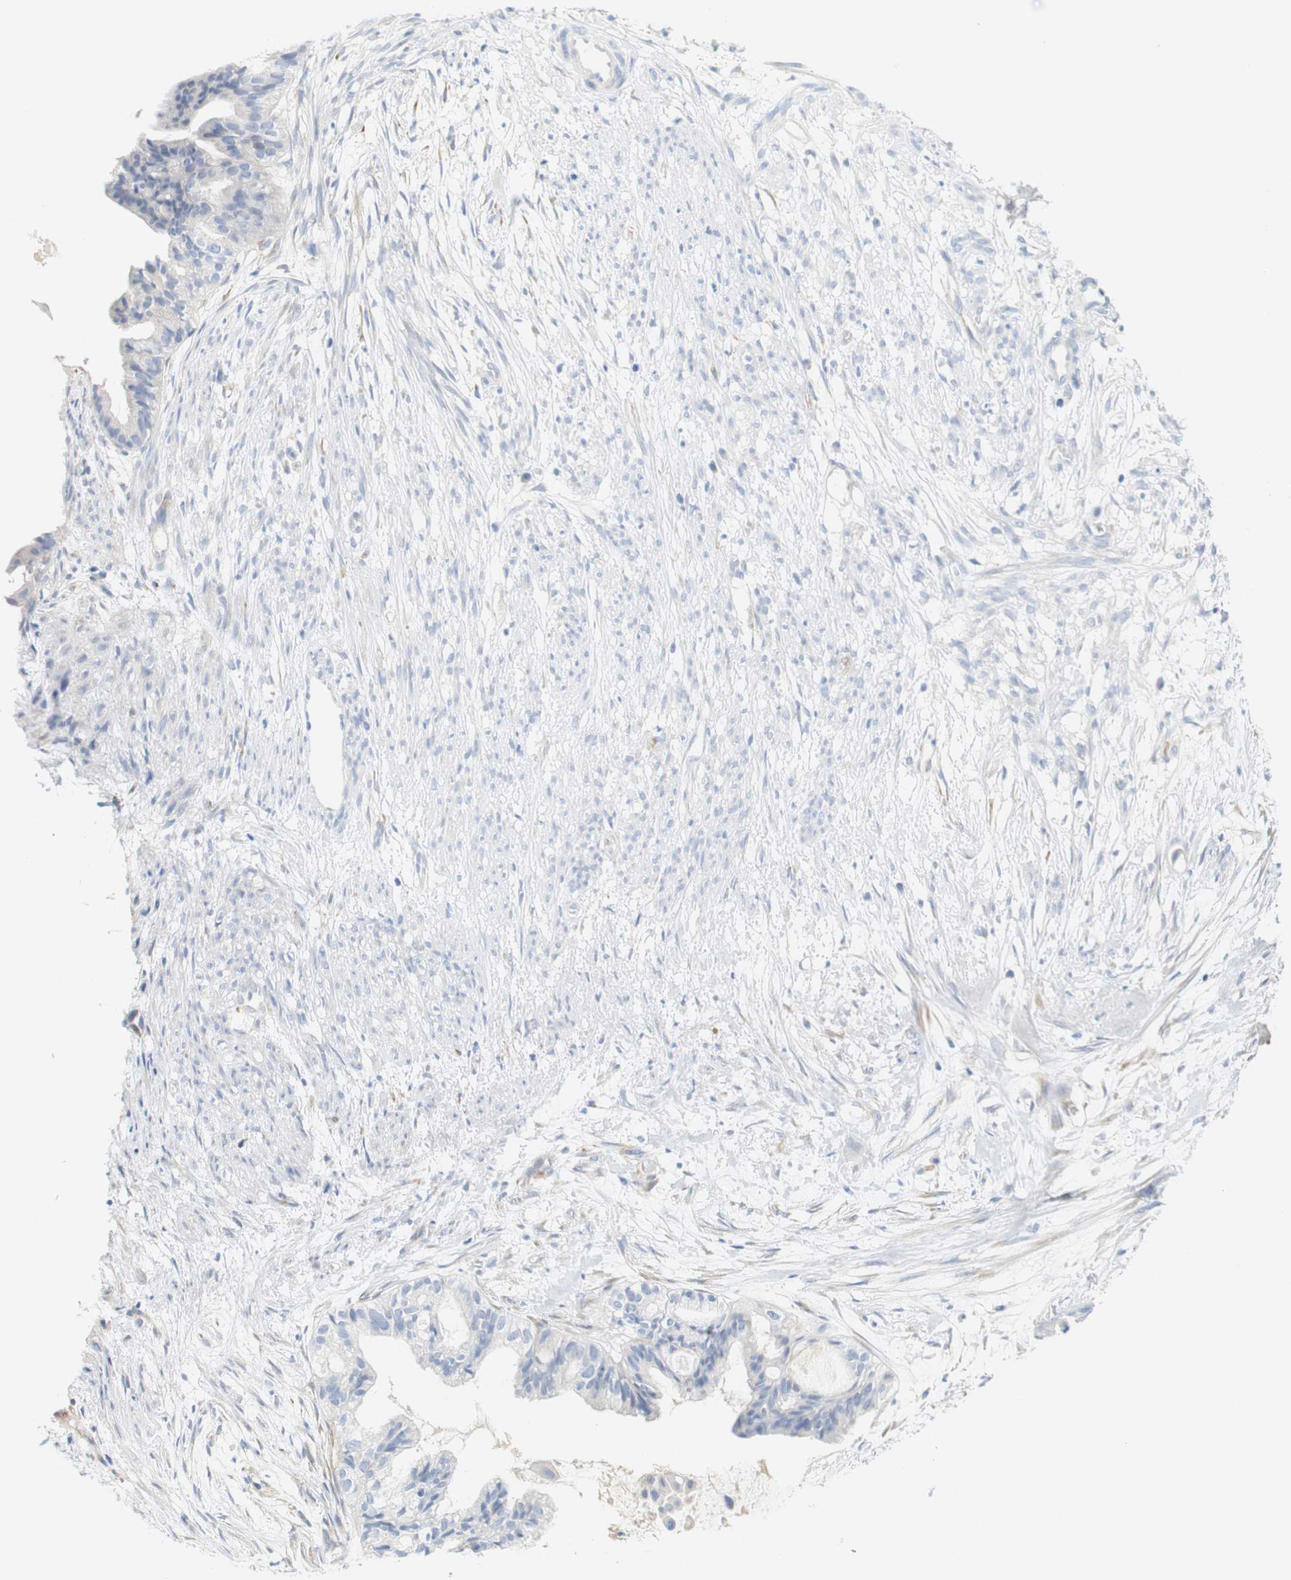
{"staining": {"intensity": "negative", "quantity": "none", "location": "none"}, "tissue": "cervical cancer", "cell_type": "Tumor cells", "image_type": "cancer", "snomed": [{"axis": "morphology", "description": "Normal tissue, NOS"}, {"axis": "morphology", "description": "Adenocarcinoma, NOS"}, {"axis": "topography", "description": "Cervix"}, {"axis": "topography", "description": "Endometrium"}], "caption": "Human adenocarcinoma (cervical) stained for a protein using immunohistochemistry (IHC) reveals no positivity in tumor cells.", "gene": "RGS9", "patient": {"sex": "female", "age": 86}}